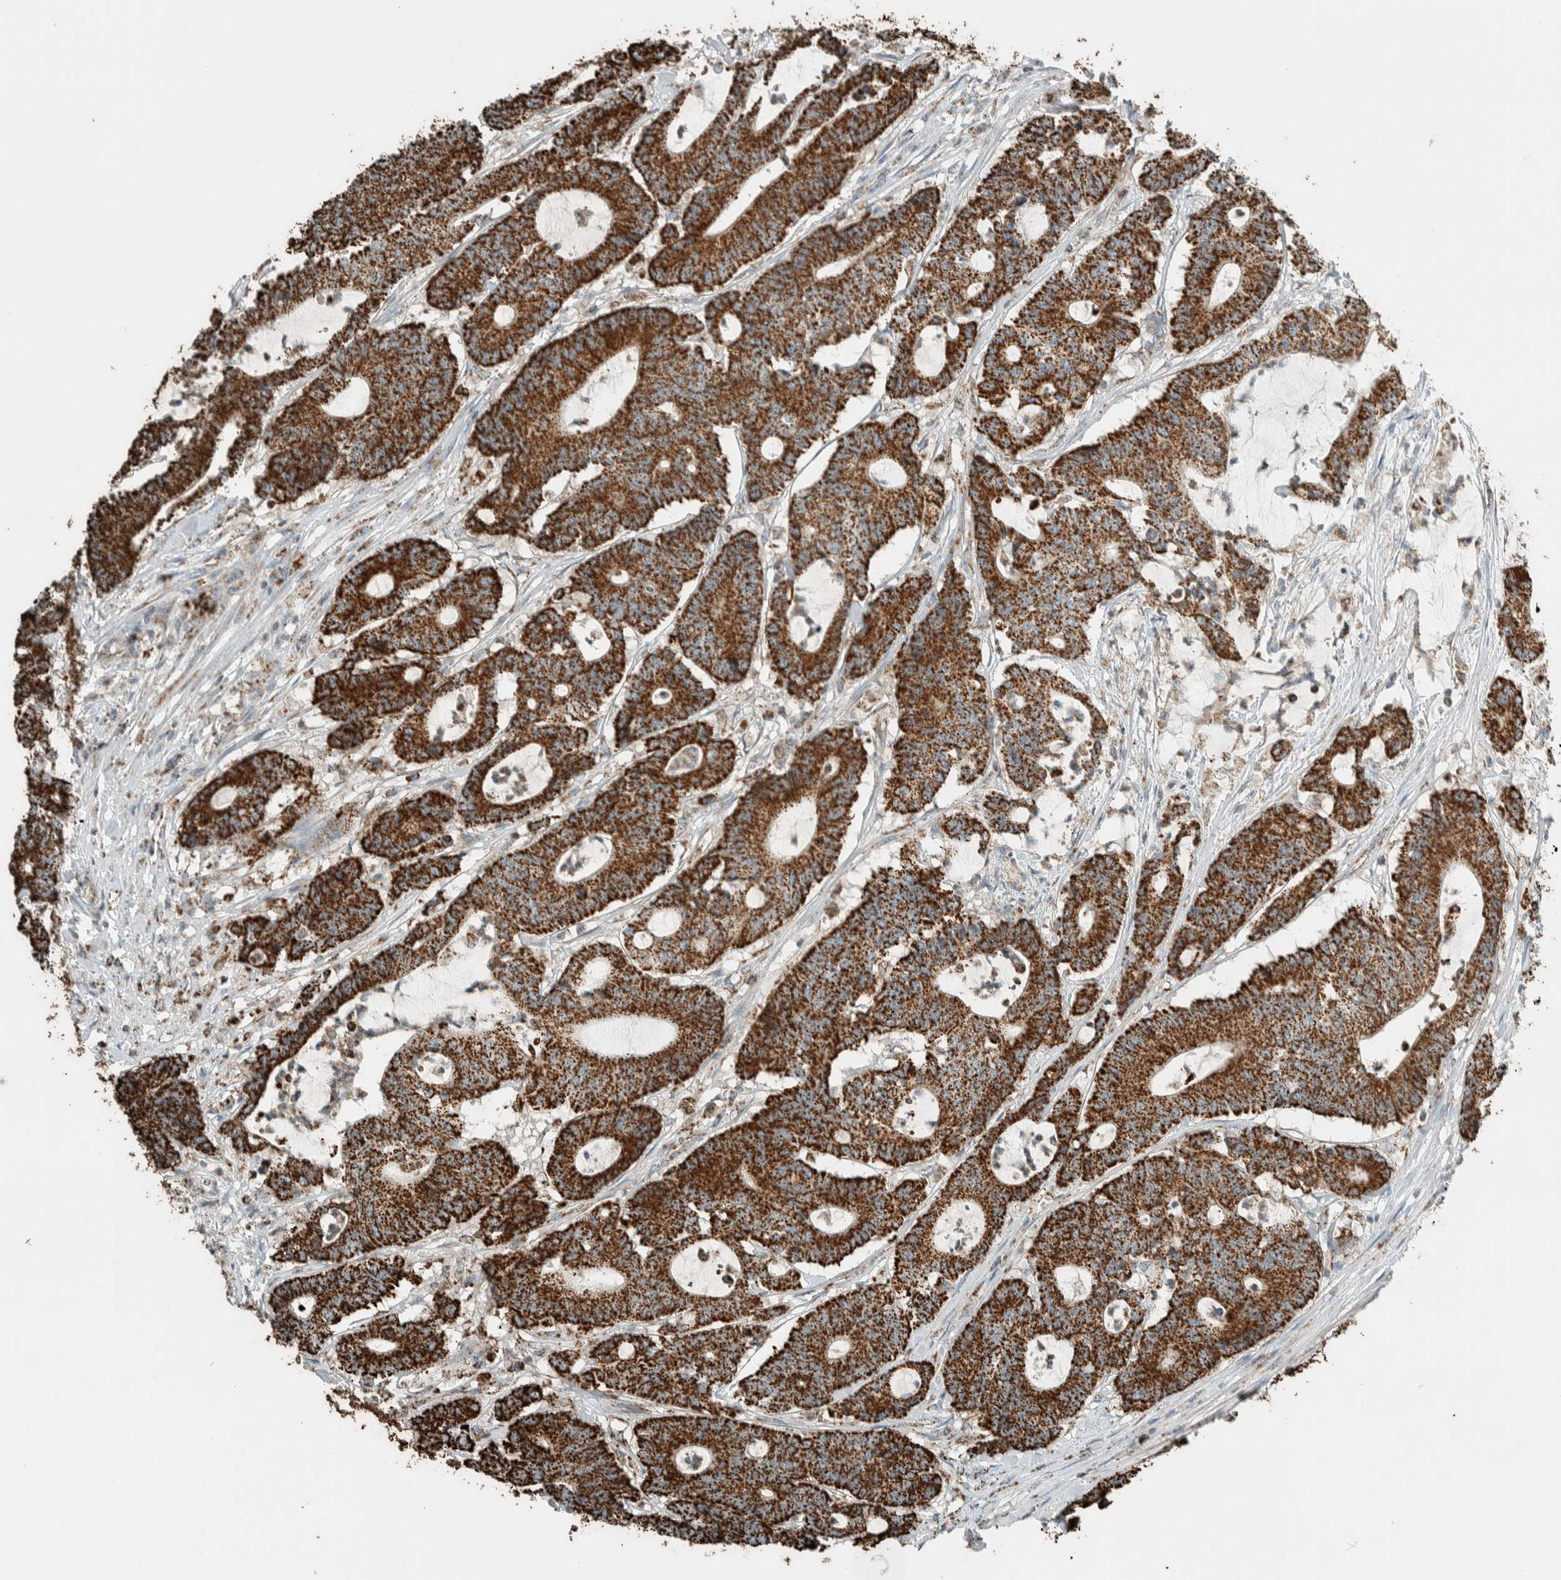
{"staining": {"intensity": "strong", "quantity": ">75%", "location": "cytoplasmic/membranous"}, "tissue": "colorectal cancer", "cell_type": "Tumor cells", "image_type": "cancer", "snomed": [{"axis": "morphology", "description": "Adenocarcinoma, NOS"}, {"axis": "topography", "description": "Colon"}], "caption": "Protein staining of colorectal cancer (adenocarcinoma) tissue reveals strong cytoplasmic/membranous positivity in approximately >75% of tumor cells.", "gene": "ZNF454", "patient": {"sex": "female", "age": 84}}